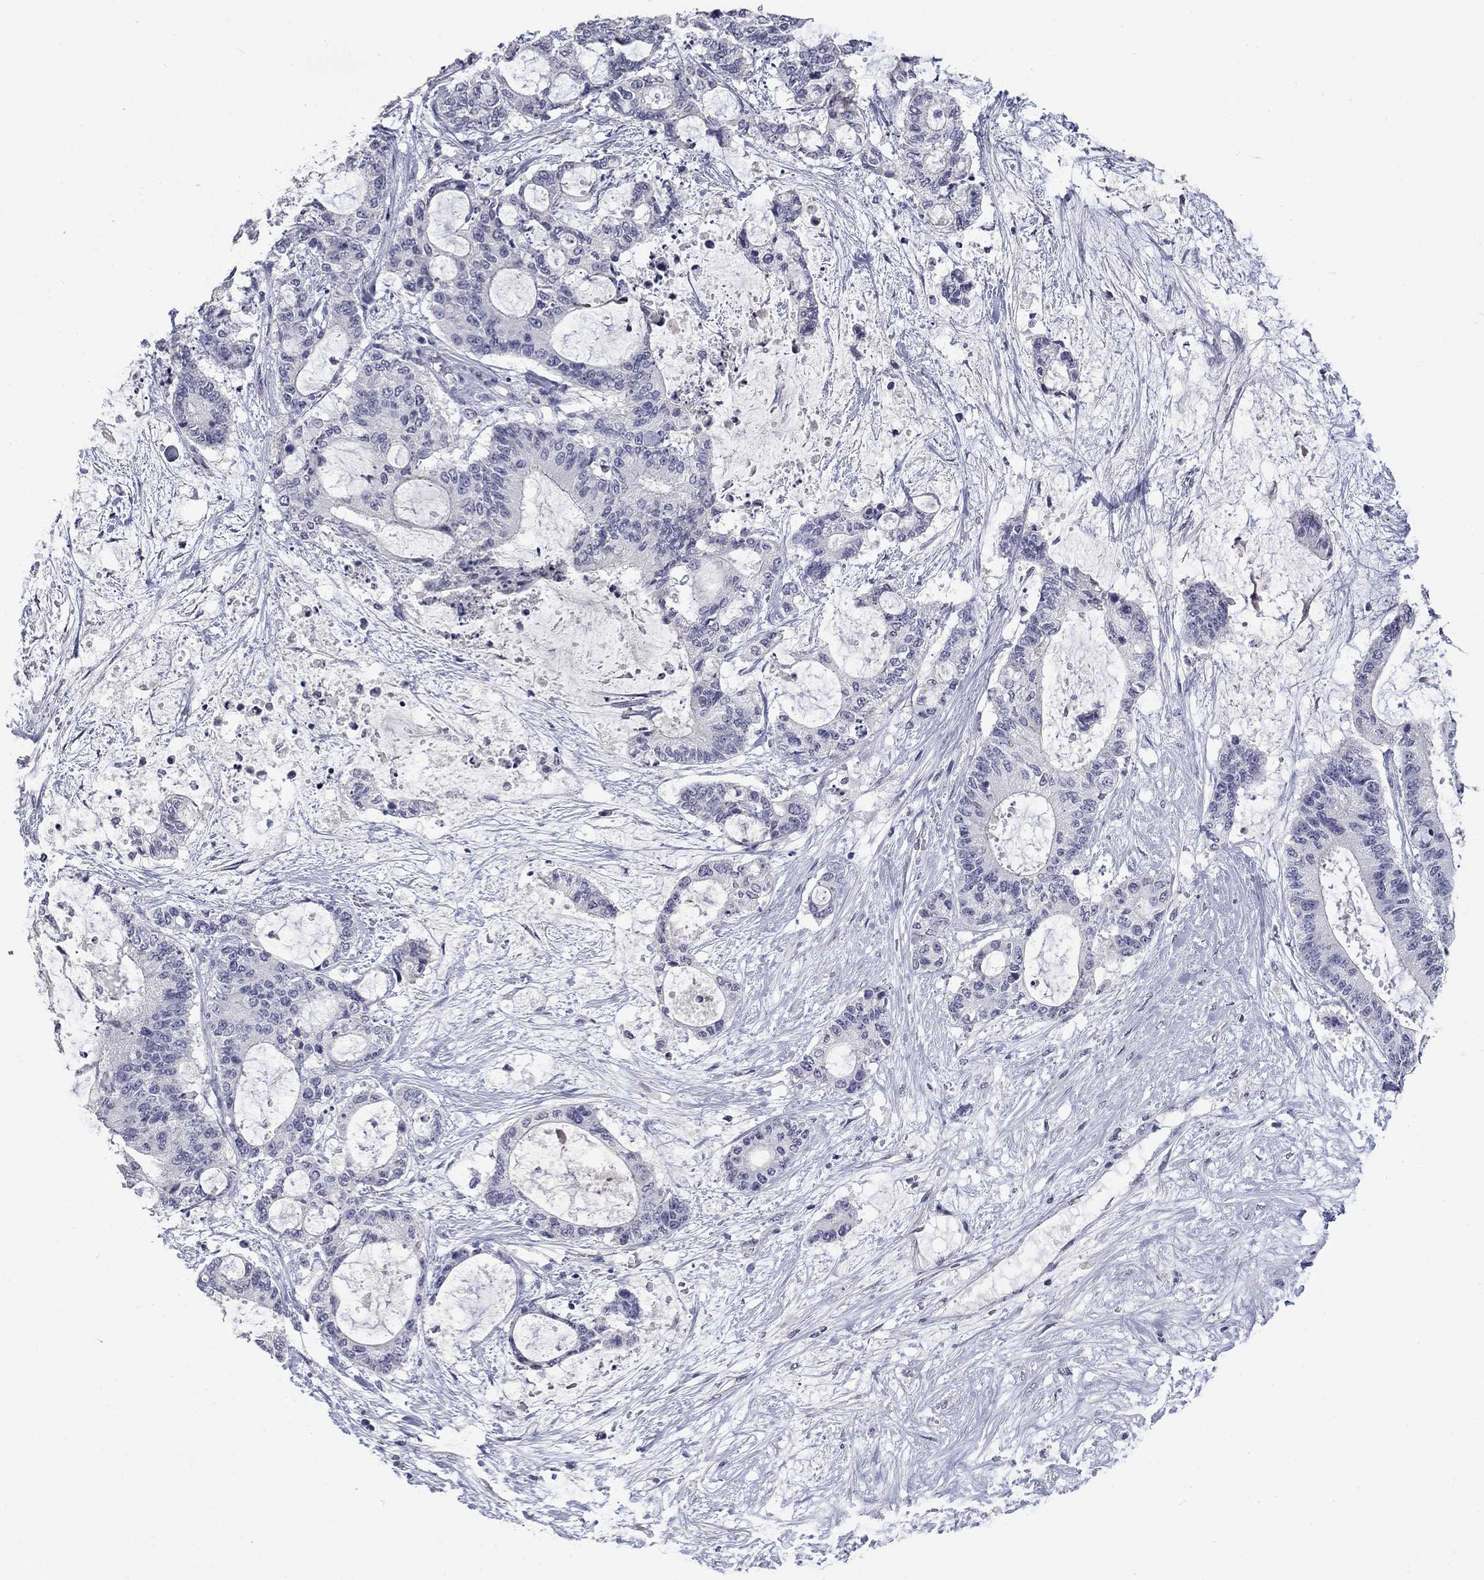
{"staining": {"intensity": "negative", "quantity": "none", "location": "none"}, "tissue": "liver cancer", "cell_type": "Tumor cells", "image_type": "cancer", "snomed": [{"axis": "morphology", "description": "Normal tissue, NOS"}, {"axis": "morphology", "description": "Cholangiocarcinoma"}, {"axis": "topography", "description": "Liver"}, {"axis": "topography", "description": "Peripheral nerve tissue"}], "caption": "This photomicrograph is of liver cholangiocarcinoma stained with immunohistochemistry to label a protein in brown with the nuclei are counter-stained blue. There is no expression in tumor cells.", "gene": "SLC51A", "patient": {"sex": "female", "age": 73}}